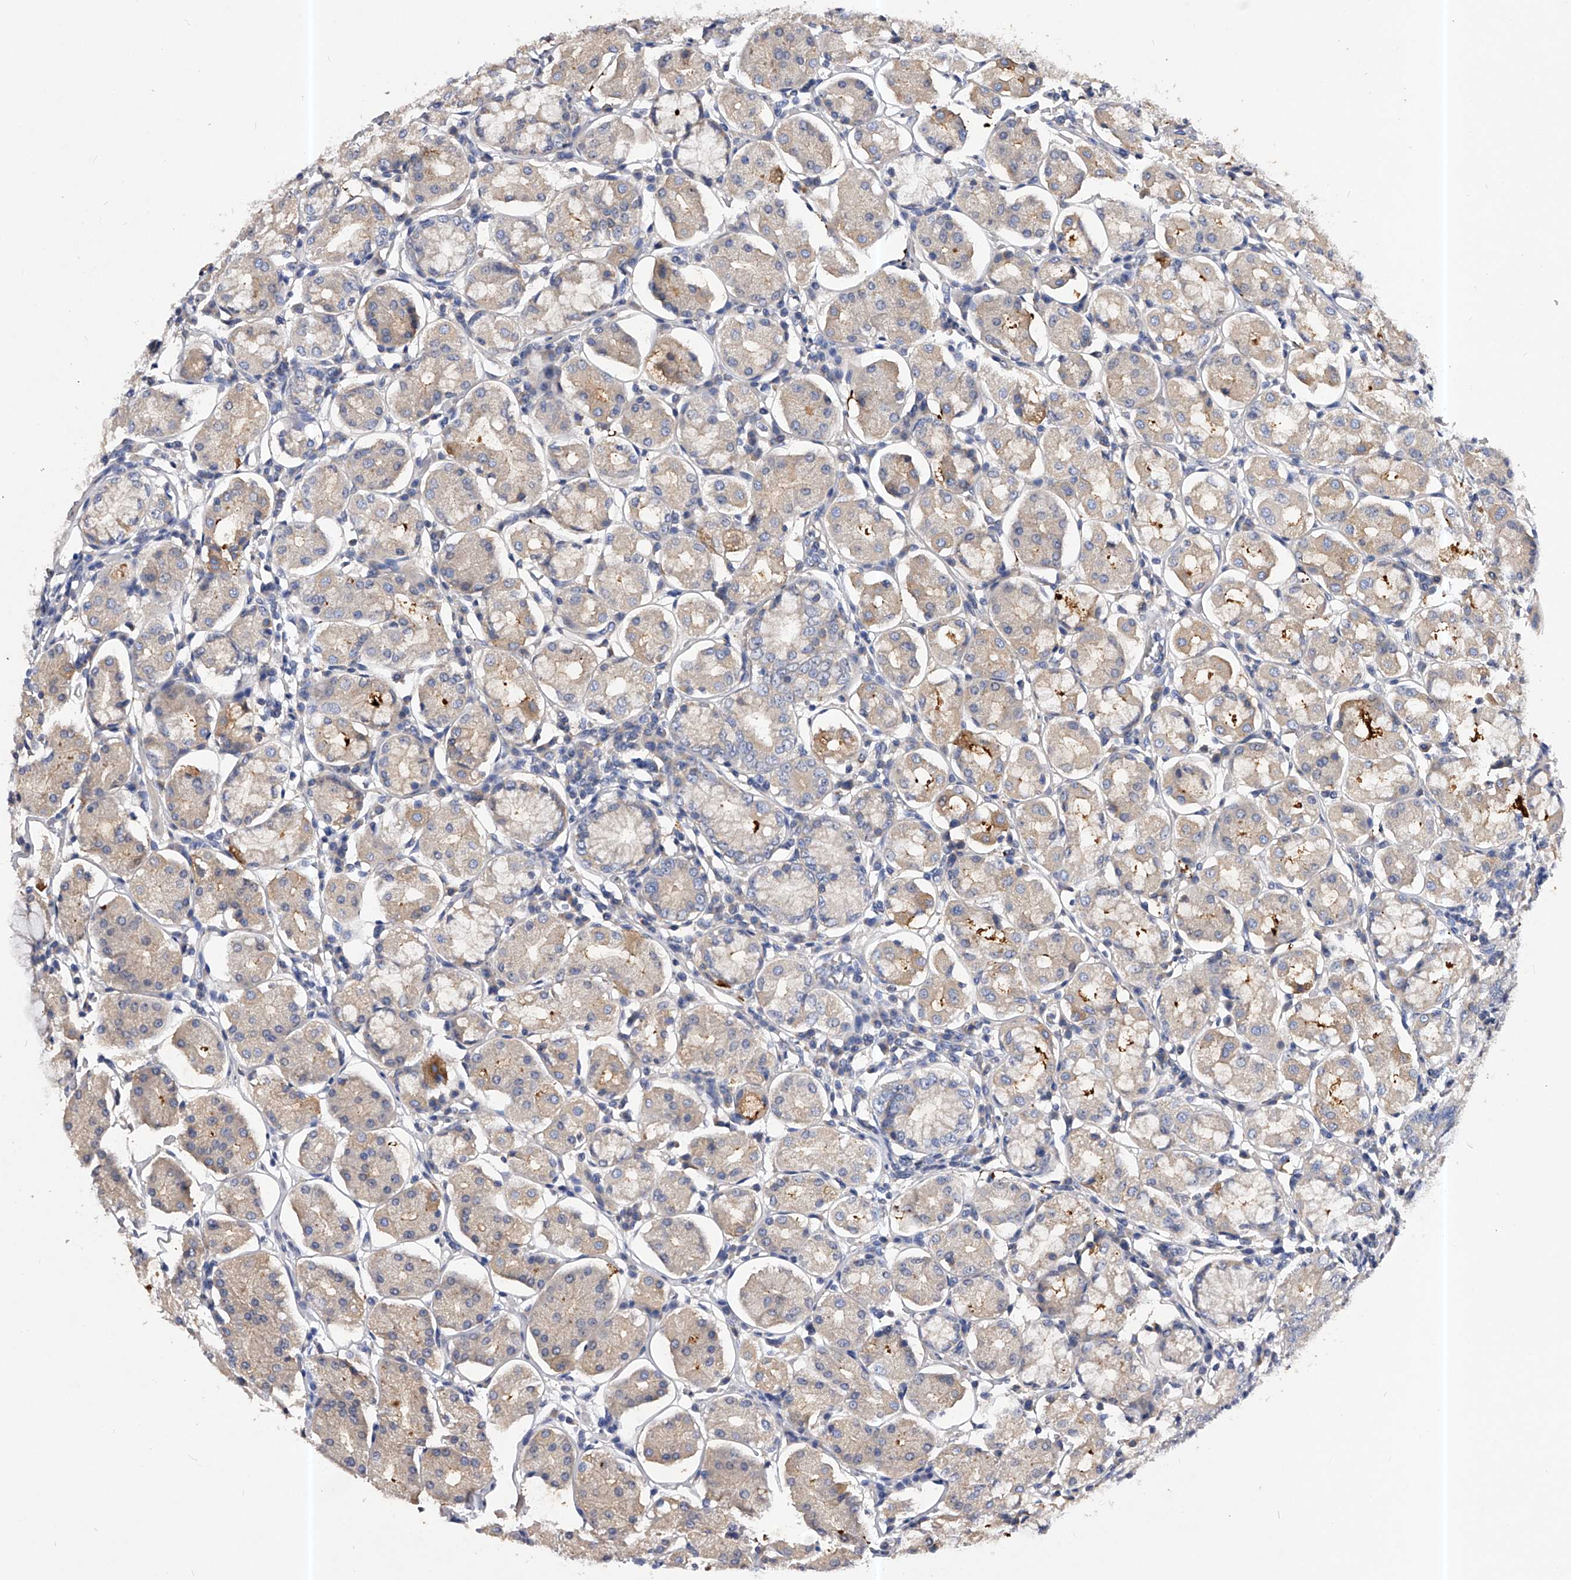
{"staining": {"intensity": "weak", "quantity": "25%-75%", "location": "cytoplasmic/membranous"}, "tissue": "stomach", "cell_type": "Glandular cells", "image_type": "normal", "snomed": [{"axis": "morphology", "description": "Normal tissue, NOS"}, {"axis": "topography", "description": "Stomach, lower"}], "caption": "Immunohistochemical staining of normal stomach displays weak cytoplasmic/membranous protein positivity in approximately 25%-75% of glandular cells.", "gene": "PPP5C", "patient": {"sex": "female", "age": 56}}